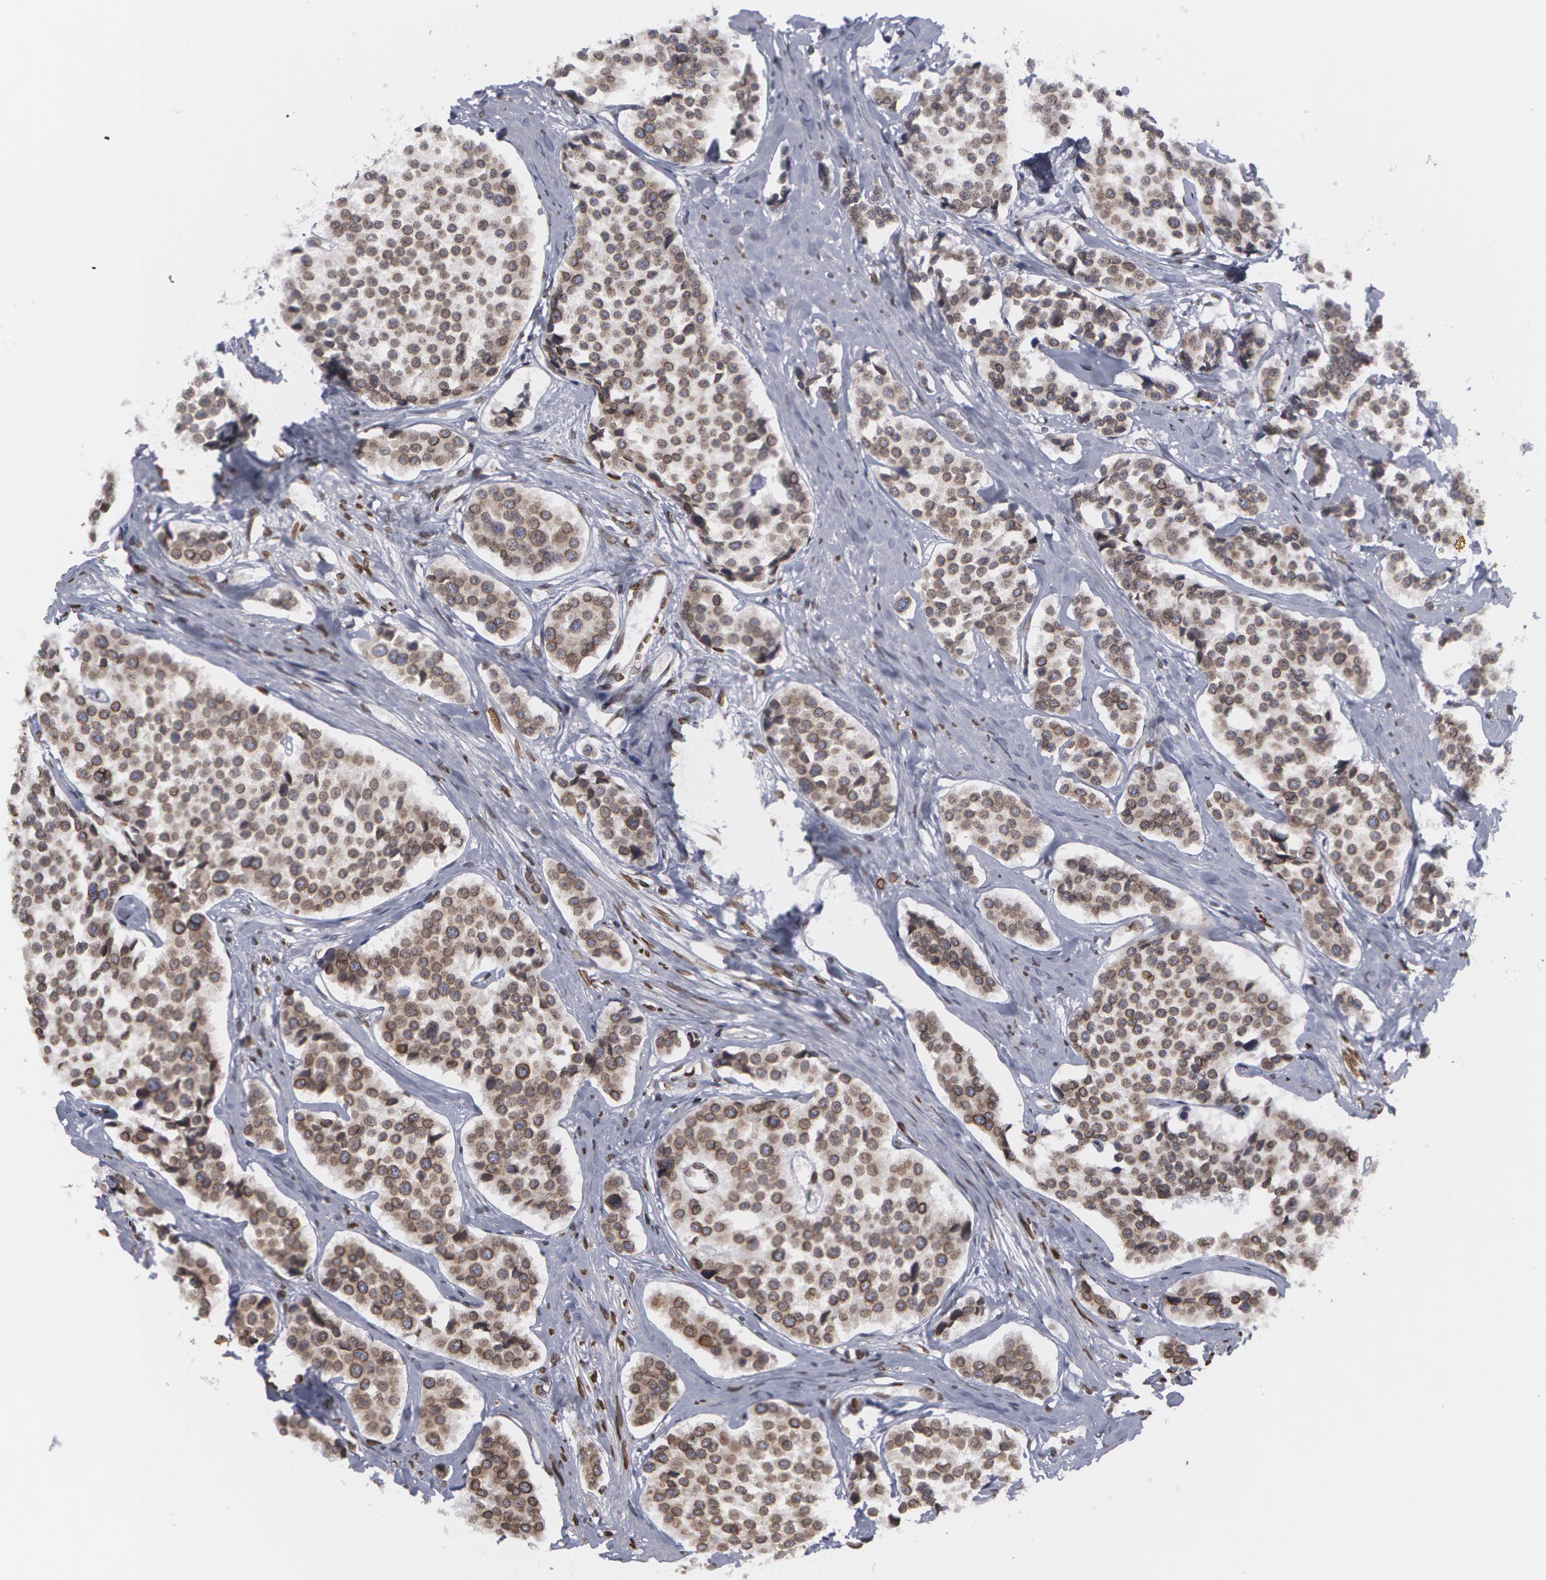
{"staining": {"intensity": "moderate", "quantity": ">75%", "location": "cytoplasmic/membranous,nuclear"}, "tissue": "carcinoid", "cell_type": "Tumor cells", "image_type": "cancer", "snomed": [{"axis": "morphology", "description": "Carcinoid, malignant, NOS"}, {"axis": "topography", "description": "Small intestine"}], "caption": "Human carcinoid (malignant) stained with a brown dye exhibits moderate cytoplasmic/membranous and nuclear positive positivity in about >75% of tumor cells.", "gene": "EMD", "patient": {"sex": "male", "age": 60}}